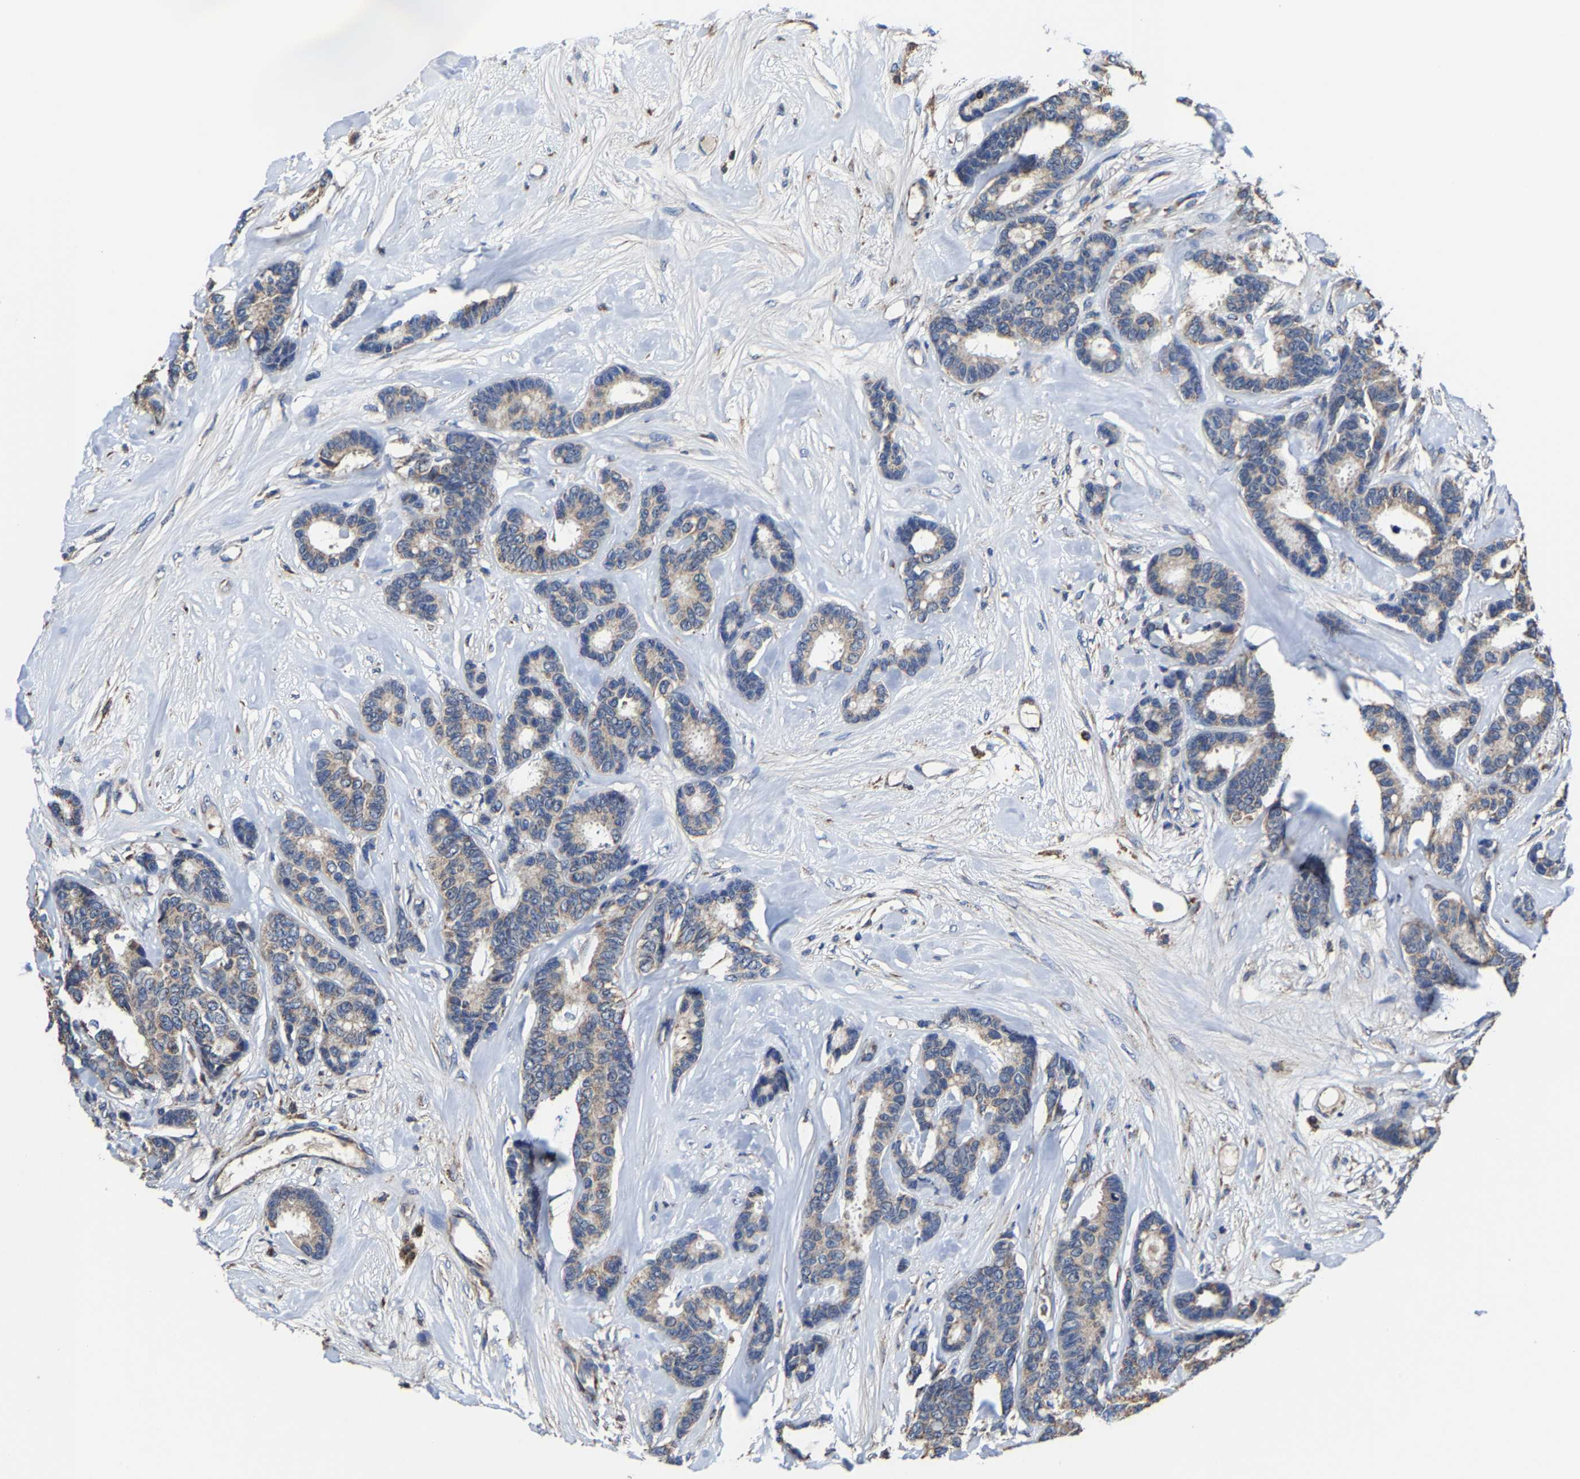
{"staining": {"intensity": "weak", "quantity": ">75%", "location": "cytoplasmic/membranous"}, "tissue": "breast cancer", "cell_type": "Tumor cells", "image_type": "cancer", "snomed": [{"axis": "morphology", "description": "Duct carcinoma"}, {"axis": "topography", "description": "Breast"}], "caption": "Tumor cells reveal low levels of weak cytoplasmic/membranous positivity in approximately >75% of cells in invasive ductal carcinoma (breast).", "gene": "ZCCHC7", "patient": {"sex": "female", "age": 87}}